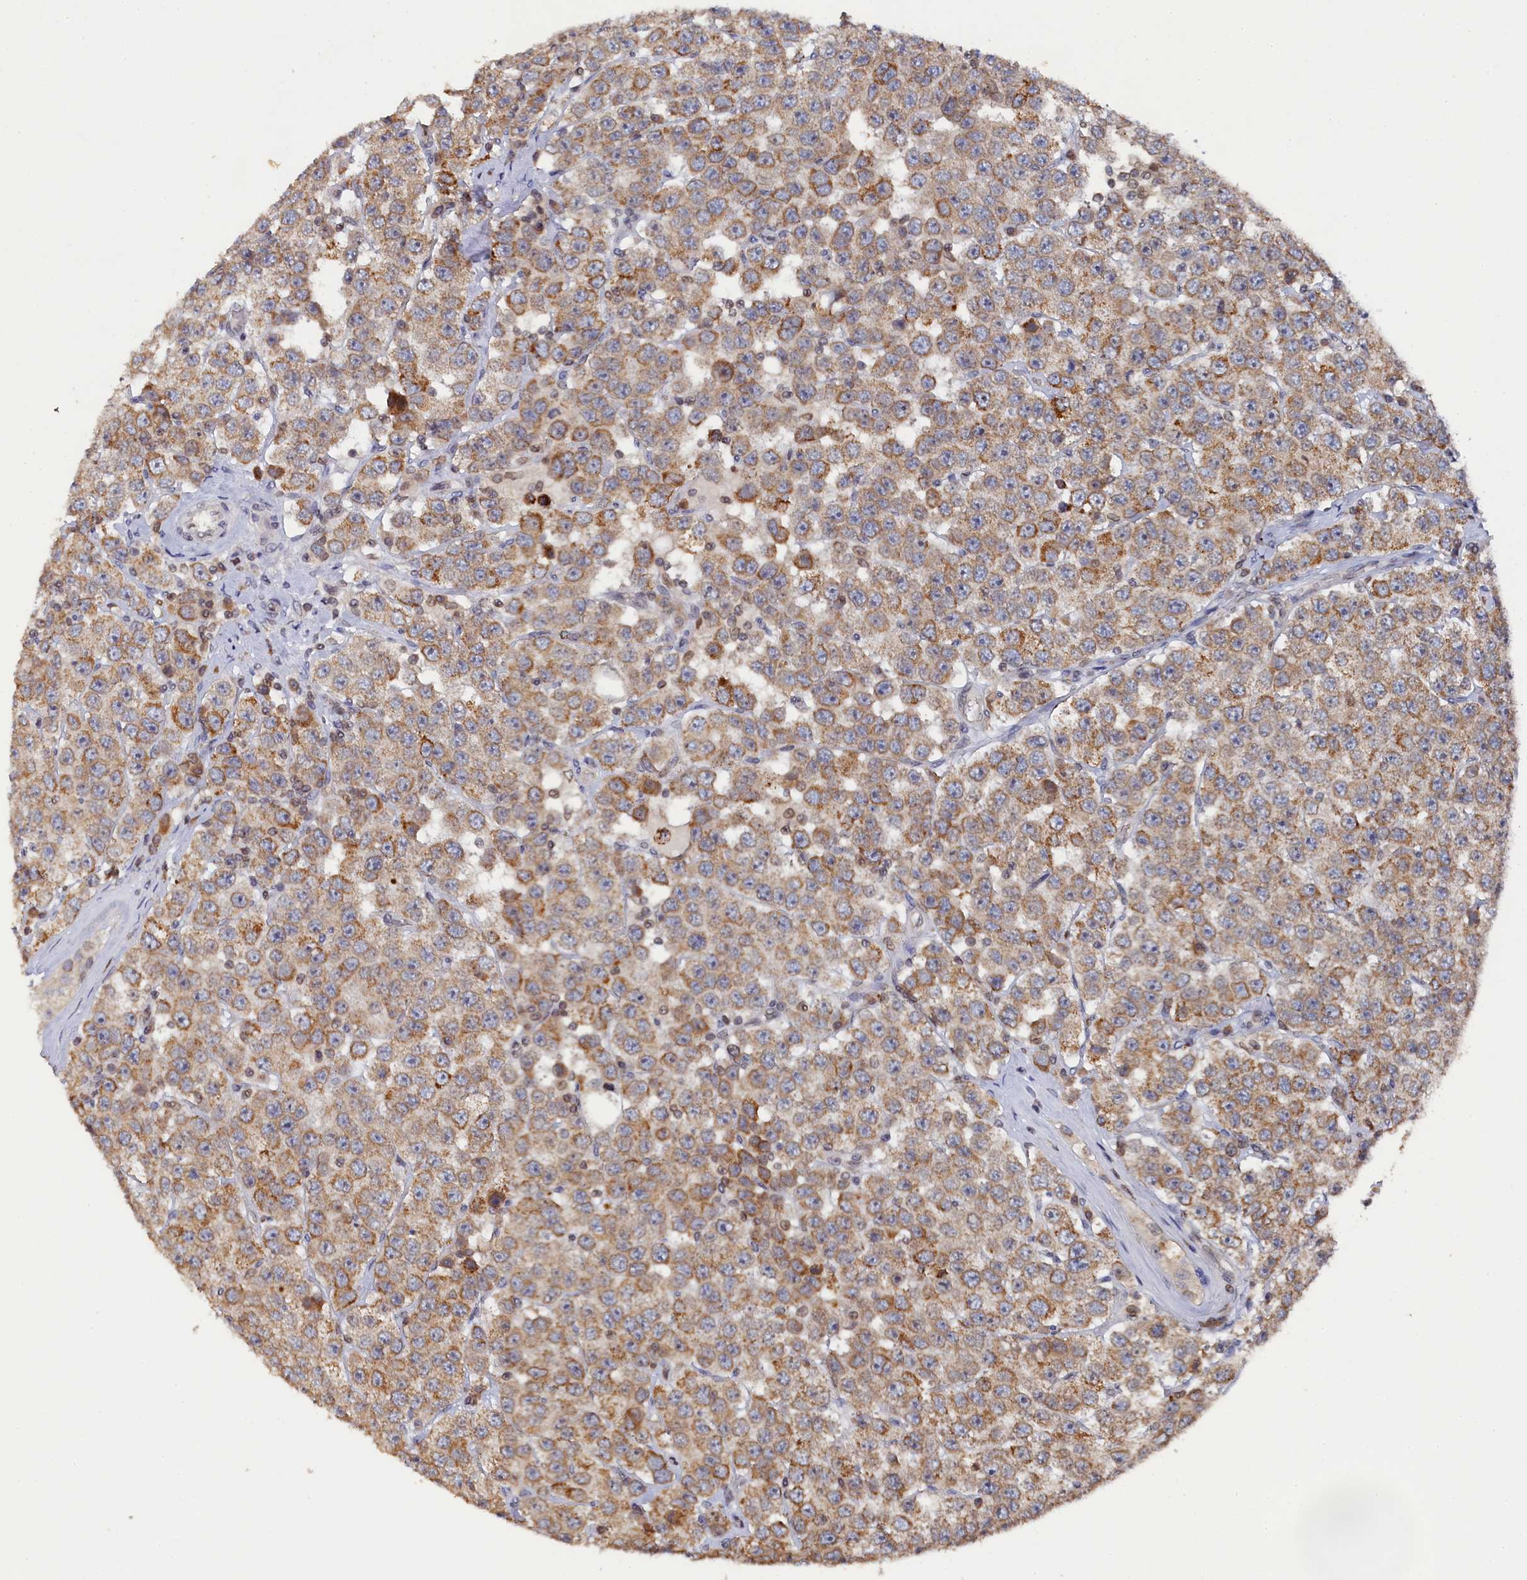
{"staining": {"intensity": "moderate", "quantity": ">75%", "location": "cytoplasmic/membranous,nuclear"}, "tissue": "testis cancer", "cell_type": "Tumor cells", "image_type": "cancer", "snomed": [{"axis": "morphology", "description": "Seminoma, NOS"}, {"axis": "topography", "description": "Testis"}], "caption": "Brown immunohistochemical staining in seminoma (testis) shows moderate cytoplasmic/membranous and nuclear staining in about >75% of tumor cells.", "gene": "ANKEF1", "patient": {"sex": "male", "age": 28}}